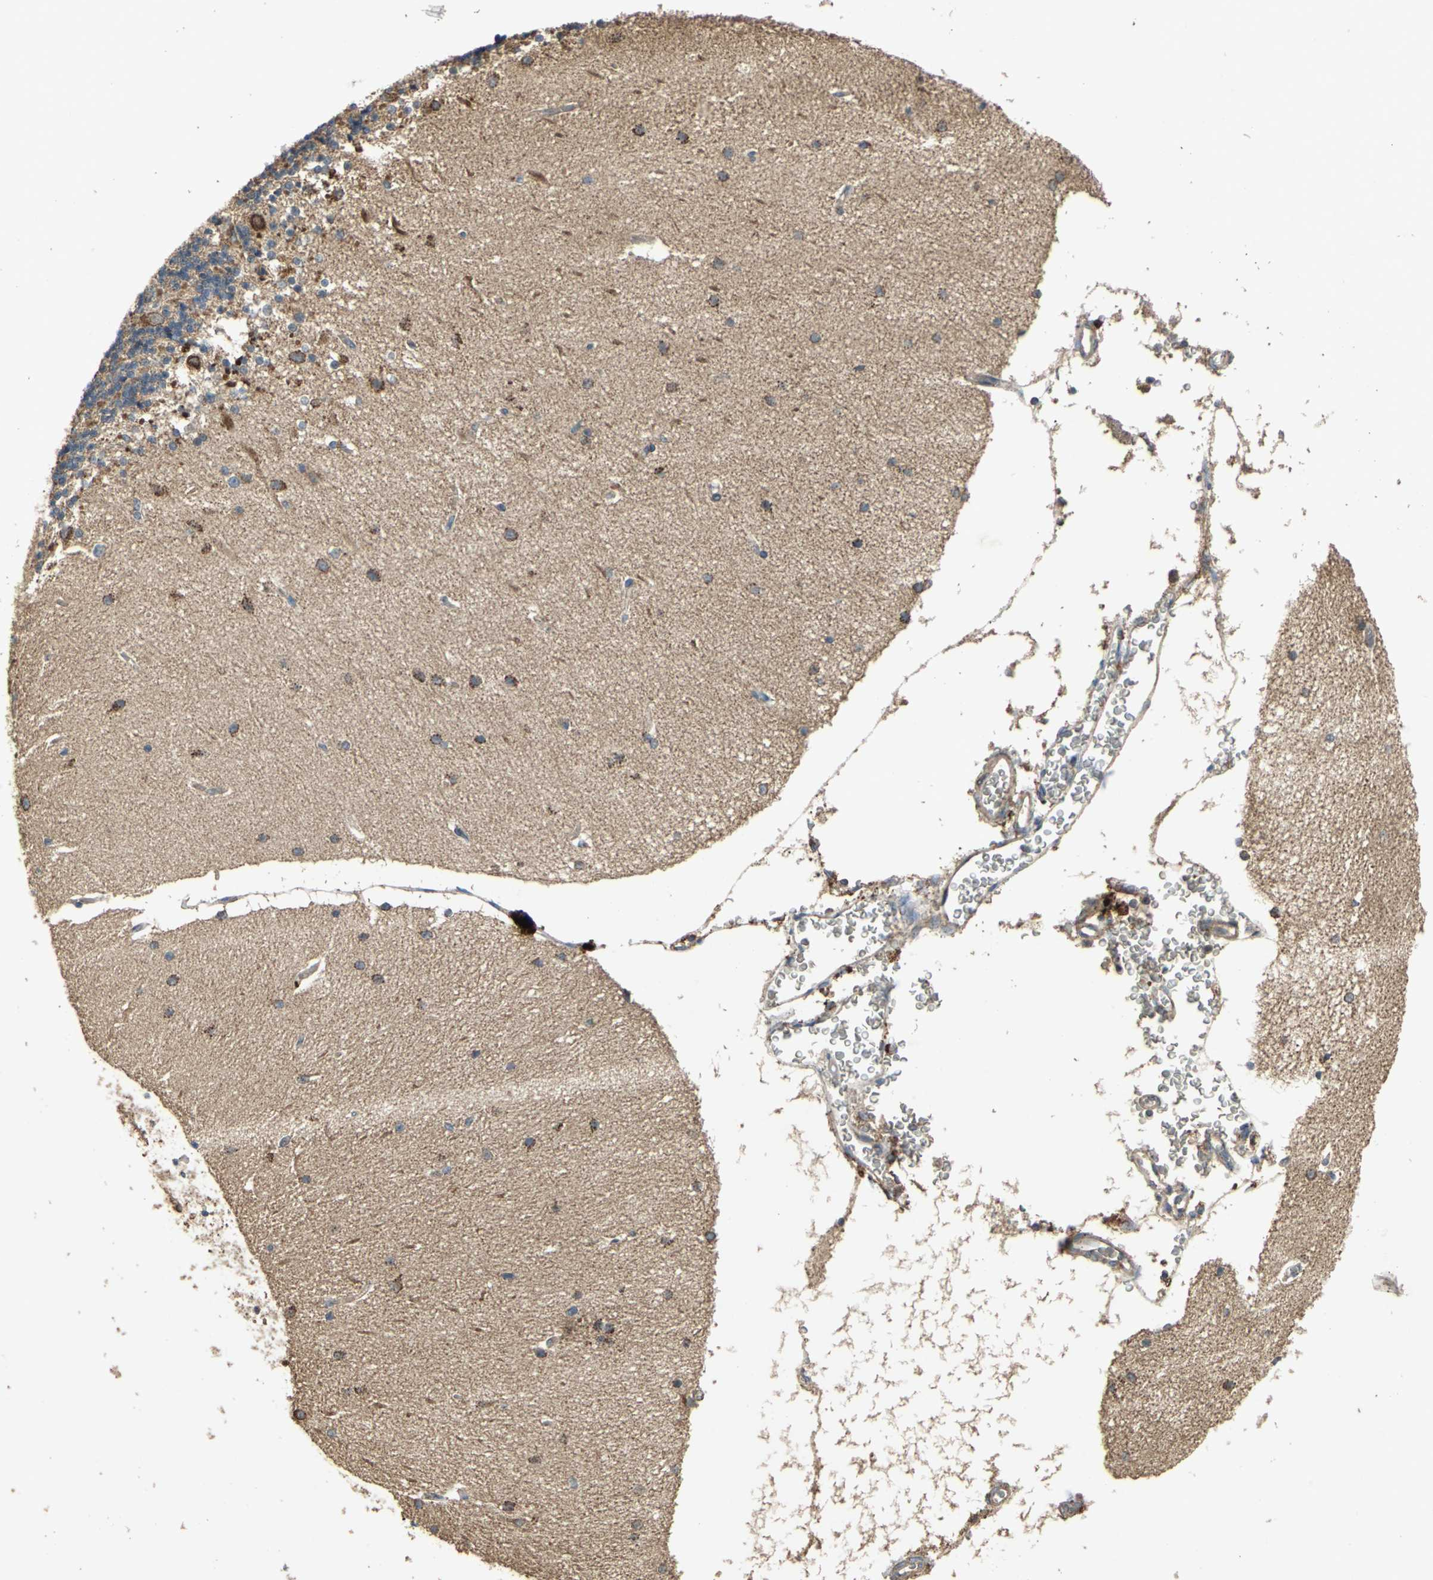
{"staining": {"intensity": "moderate", "quantity": "25%-75%", "location": "cytoplasmic/membranous"}, "tissue": "cerebellum", "cell_type": "Cells in granular layer", "image_type": "normal", "snomed": [{"axis": "morphology", "description": "Normal tissue, NOS"}, {"axis": "topography", "description": "Cerebellum"}], "caption": "Immunohistochemistry (IHC) photomicrograph of unremarkable human cerebellum stained for a protein (brown), which displays medium levels of moderate cytoplasmic/membranous expression in about 25%-75% of cells in granular layer.", "gene": "POLRMT", "patient": {"sex": "female", "age": 54}}